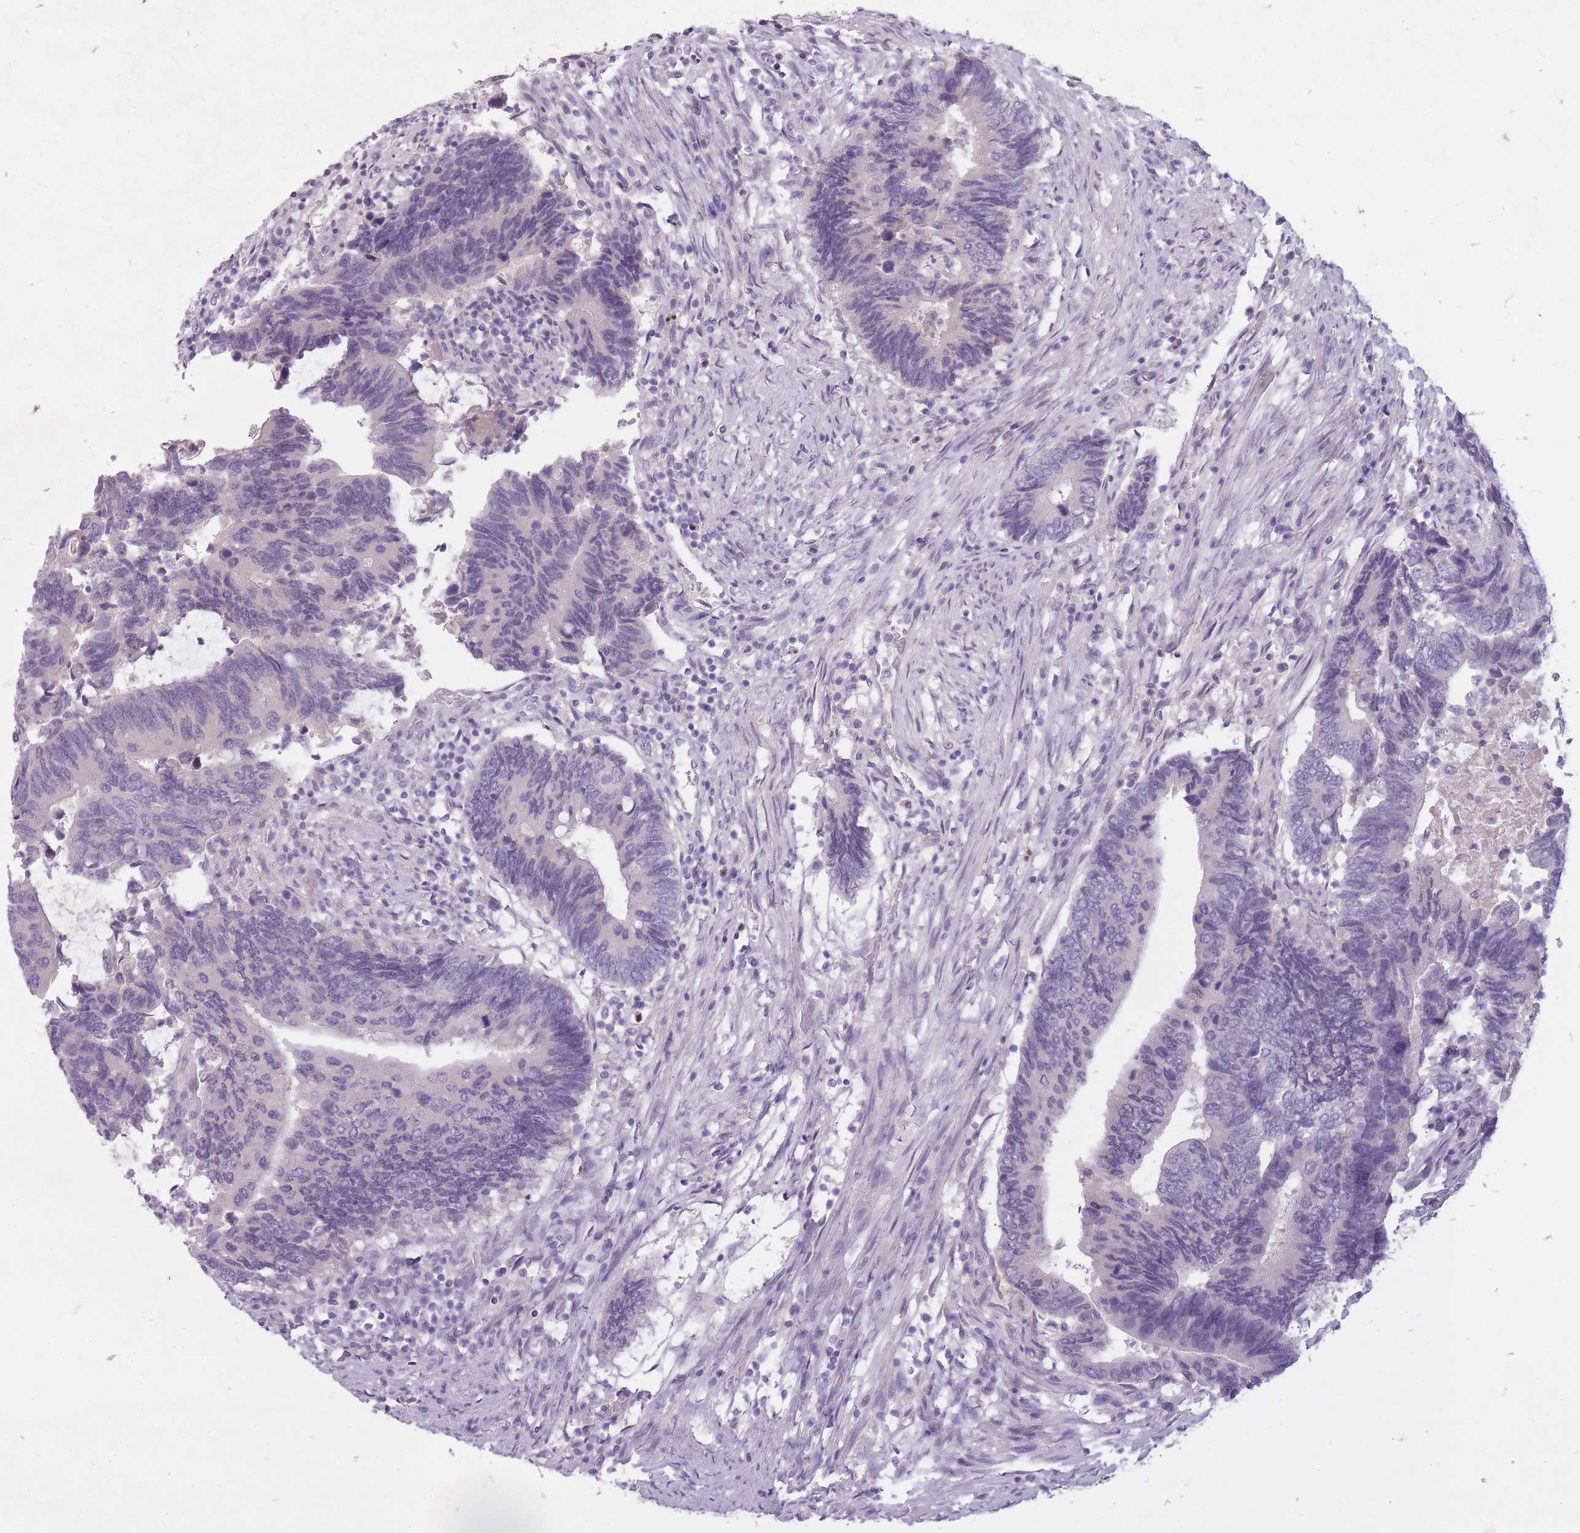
{"staining": {"intensity": "negative", "quantity": "none", "location": "none"}, "tissue": "colorectal cancer", "cell_type": "Tumor cells", "image_type": "cancer", "snomed": [{"axis": "morphology", "description": "Adenocarcinoma, NOS"}, {"axis": "topography", "description": "Colon"}], "caption": "Colorectal cancer (adenocarcinoma) was stained to show a protein in brown. There is no significant positivity in tumor cells. (DAB (3,3'-diaminobenzidine) IHC, high magnification).", "gene": "FAM43B", "patient": {"sex": "male", "age": 87}}